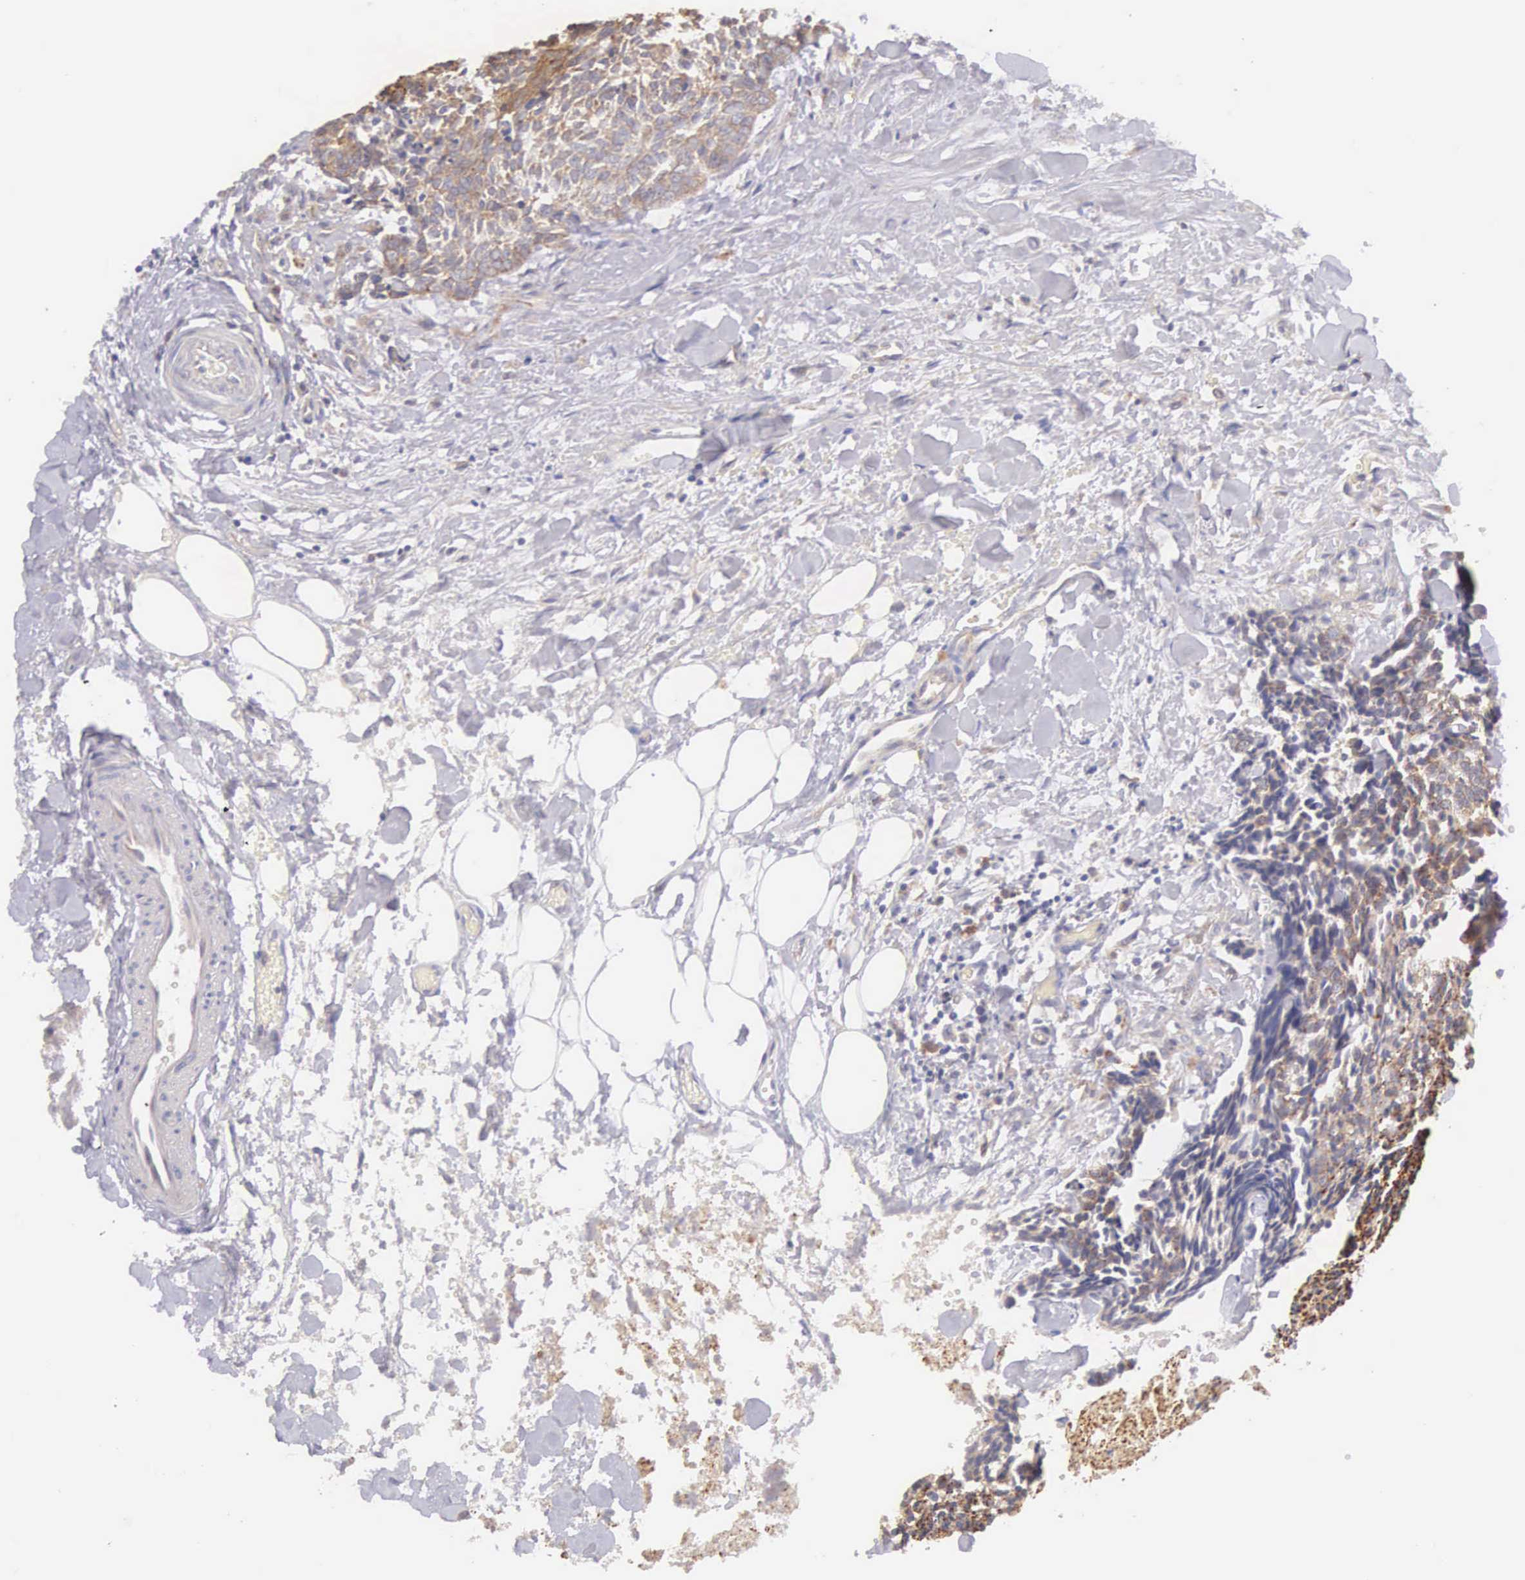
{"staining": {"intensity": "weak", "quantity": ">75%", "location": "cytoplasmic/membranous"}, "tissue": "head and neck cancer", "cell_type": "Tumor cells", "image_type": "cancer", "snomed": [{"axis": "morphology", "description": "Squamous cell carcinoma, NOS"}, {"axis": "topography", "description": "Salivary gland"}, {"axis": "topography", "description": "Head-Neck"}], "caption": "Immunohistochemistry (DAB) staining of head and neck cancer (squamous cell carcinoma) exhibits weak cytoplasmic/membranous protein positivity in about >75% of tumor cells. Nuclei are stained in blue.", "gene": "NSDHL", "patient": {"sex": "male", "age": 70}}